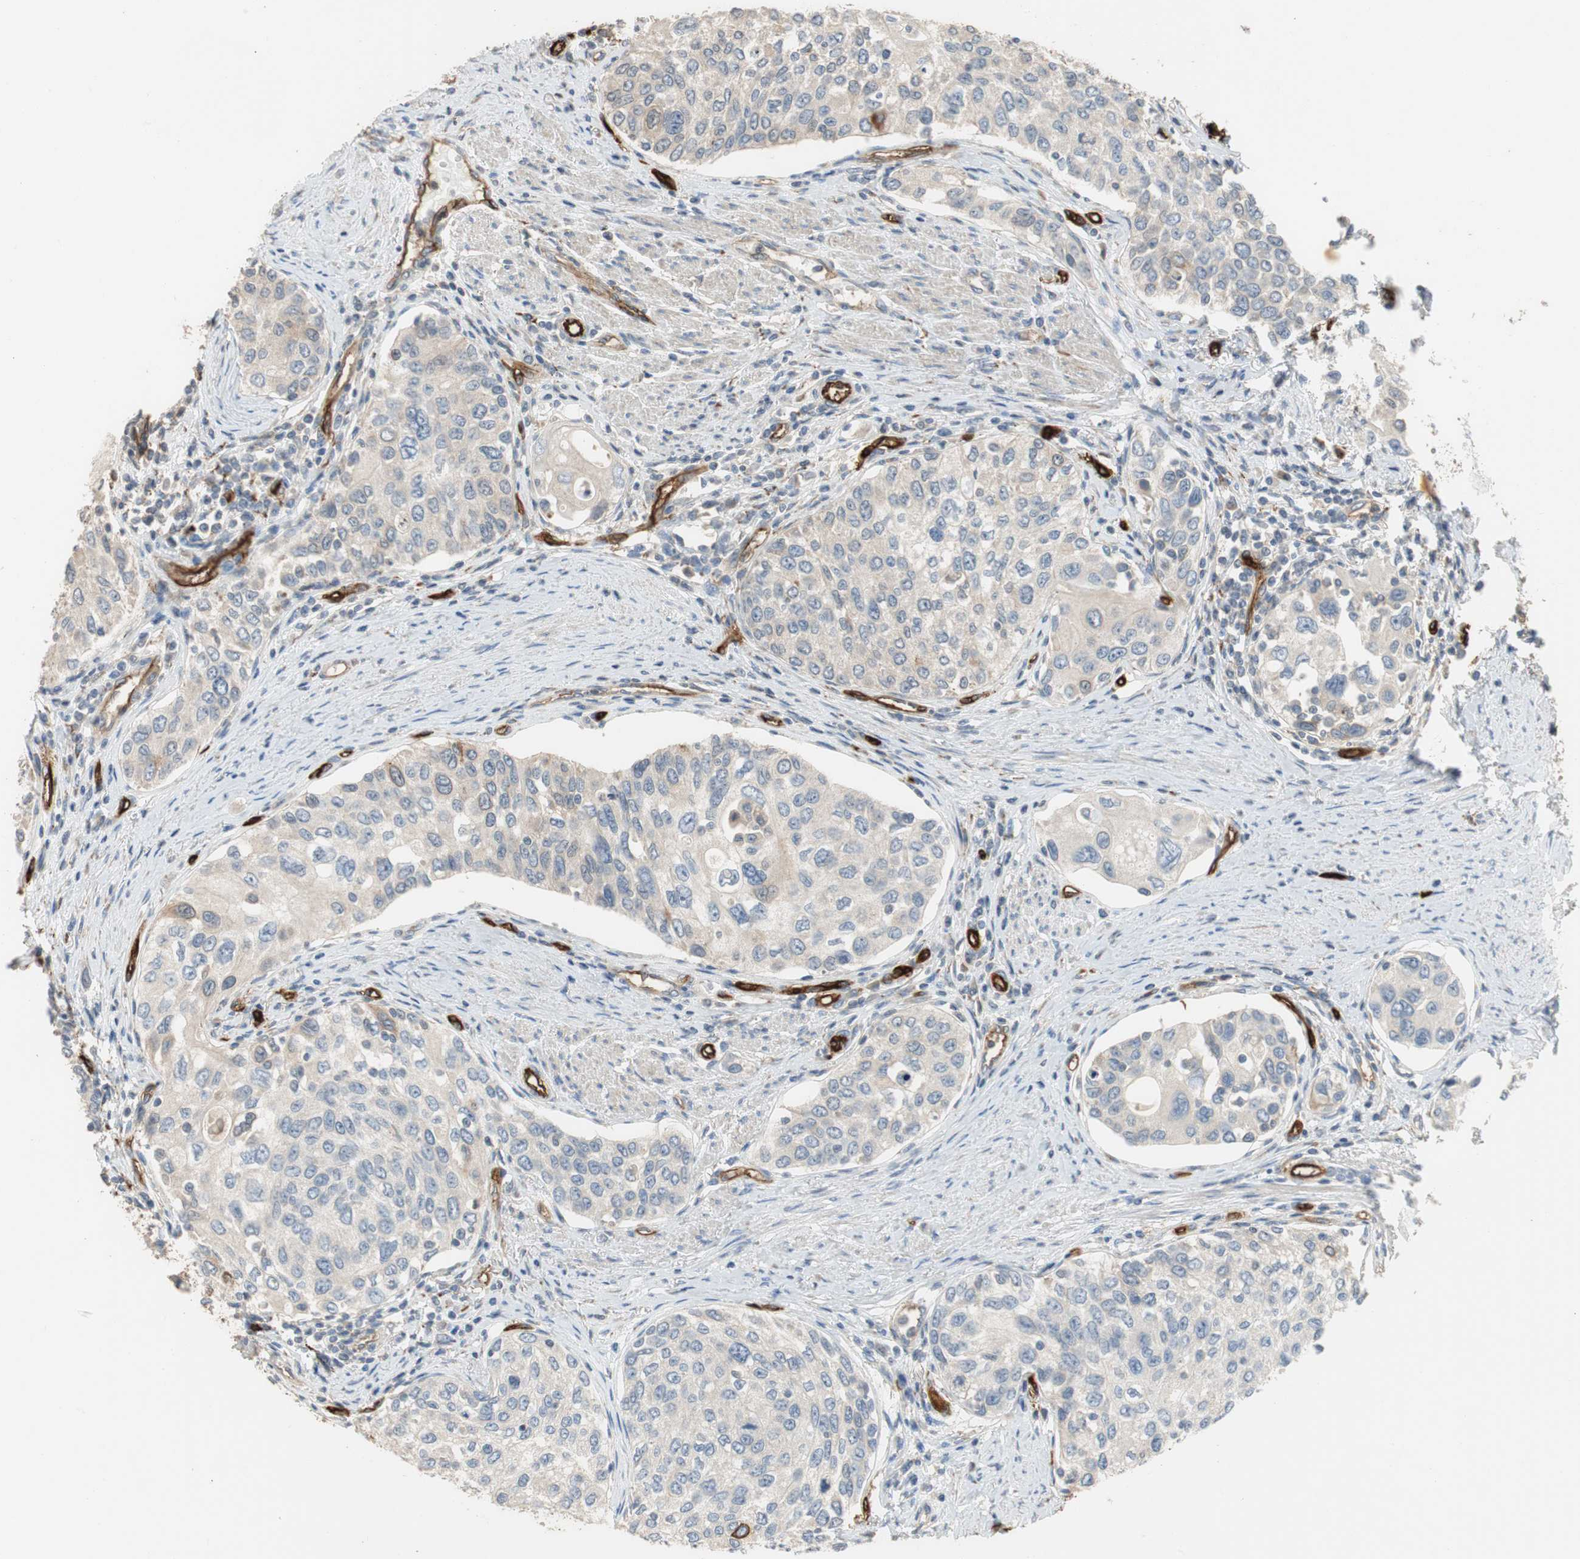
{"staining": {"intensity": "negative", "quantity": "none", "location": "none"}, "tissue": "urothelial cancer", "cell_type": "Tumor cells", "image_type": "cancer", "snomed": [{"axis": "morphology", "description": "Urothelial carcinoma, High grade"}, {"axis": "topography", "description": "Urinary bladder"}], "caption": "This is a image of immunohistochemistry (IHC) staining of high-grade urothelial carcinoma, which shows no staining in tumor cells.", "gene": "ALPL", "patient": {"sex": "female", "age": 56}}